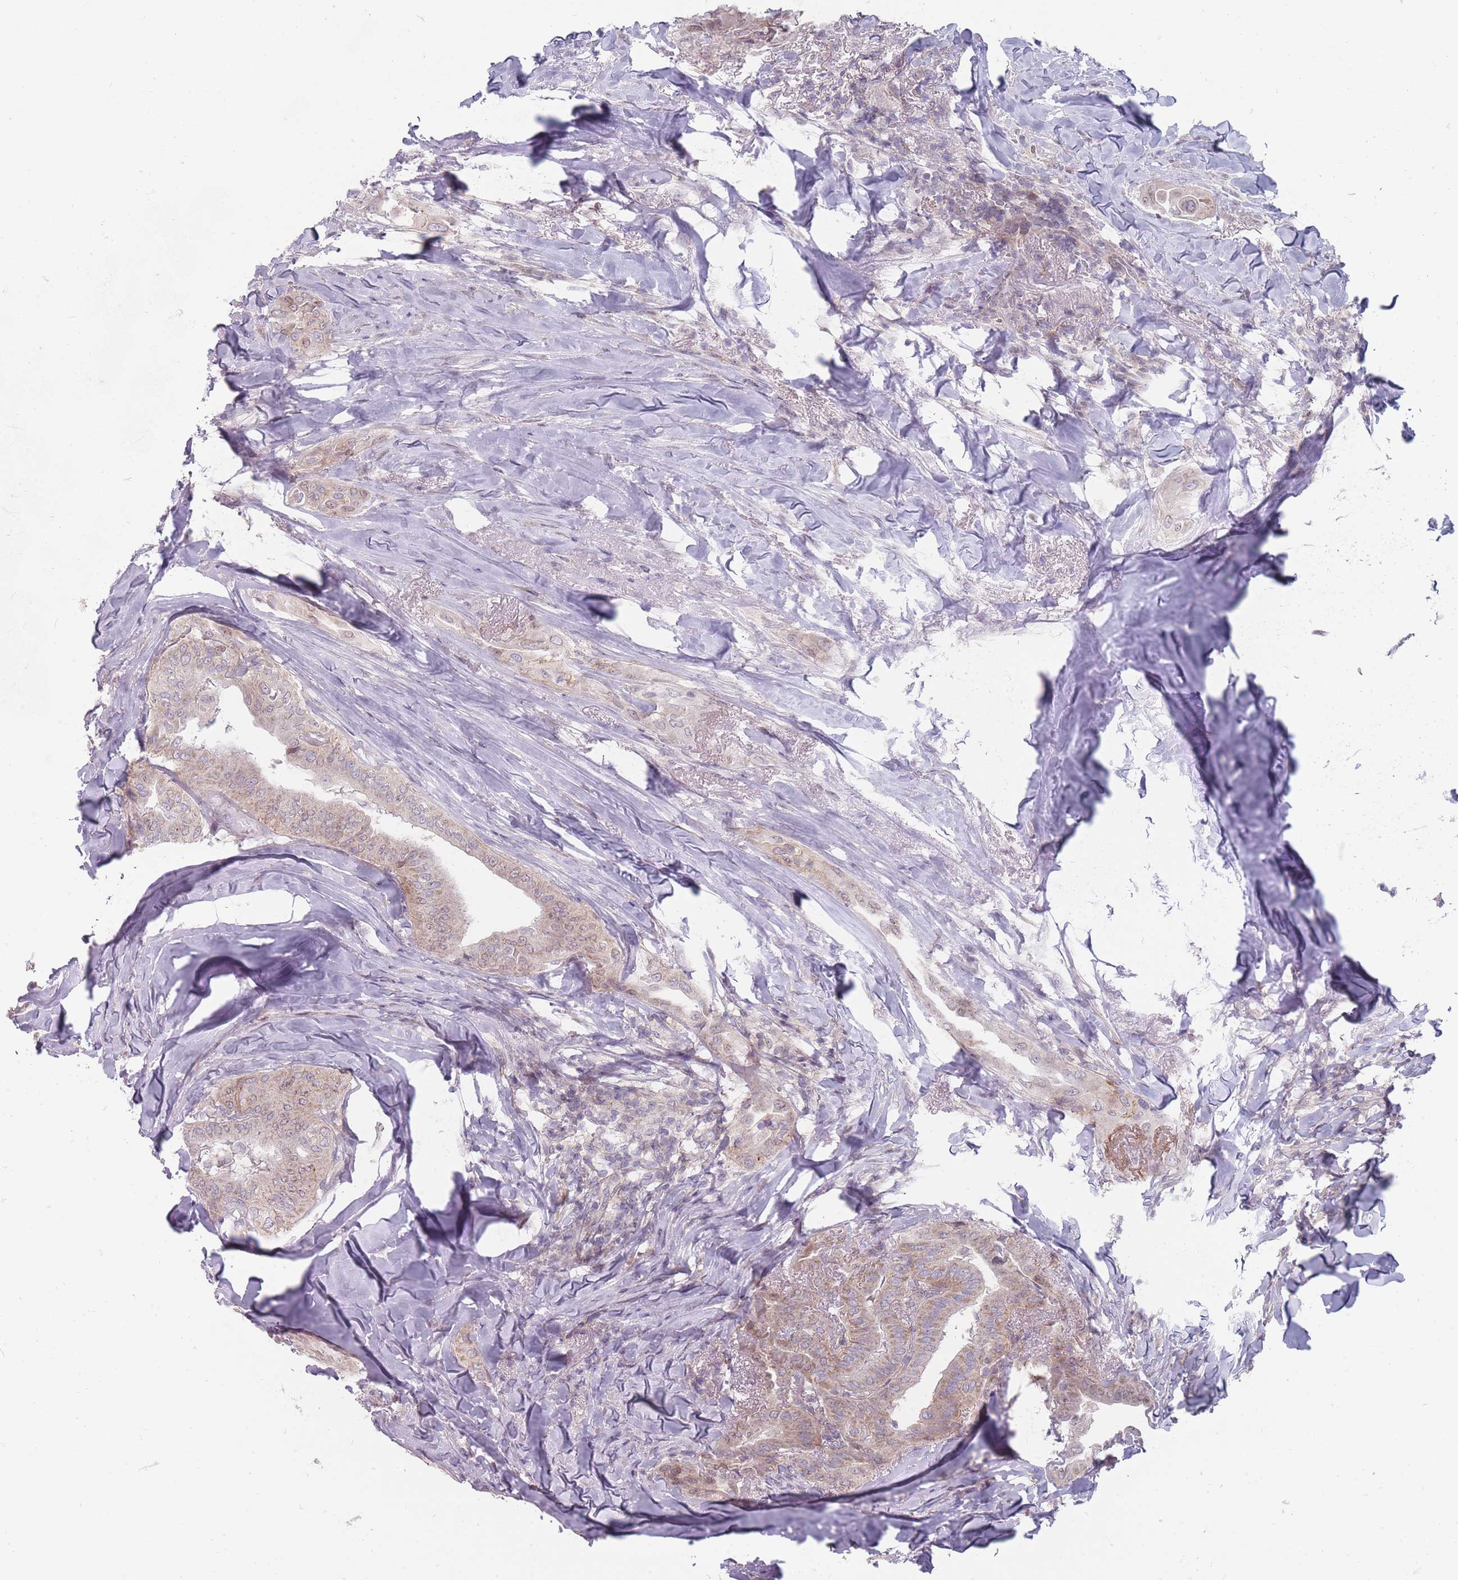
{"staining": {"intensity": "moderate", "quantity": "25%-75%", "location": "cytoplasmic/membranous"}, "tissue": "thyroid cancer", "cell_type": "Tumor cells", "image_type": "cancer", "snomed": [{"axis": "morphology", "description": "Papillary adenocarcinoma, NOS"}, {"axis": "topography", "description": "Thyroid gland"}], "caption": "A brown stain shows moderate cytoplasmic/membranous staining of a protein in human thyroid cancer tumor cells. The protein is stained brown, and the nuclei are stained in blue (DAB (3,3'-diaminobenzidine) IHC with brightfield microscopy, high magnification).", "gene": "PCDH12", "patient": {"sex": "female", "age": 68}}